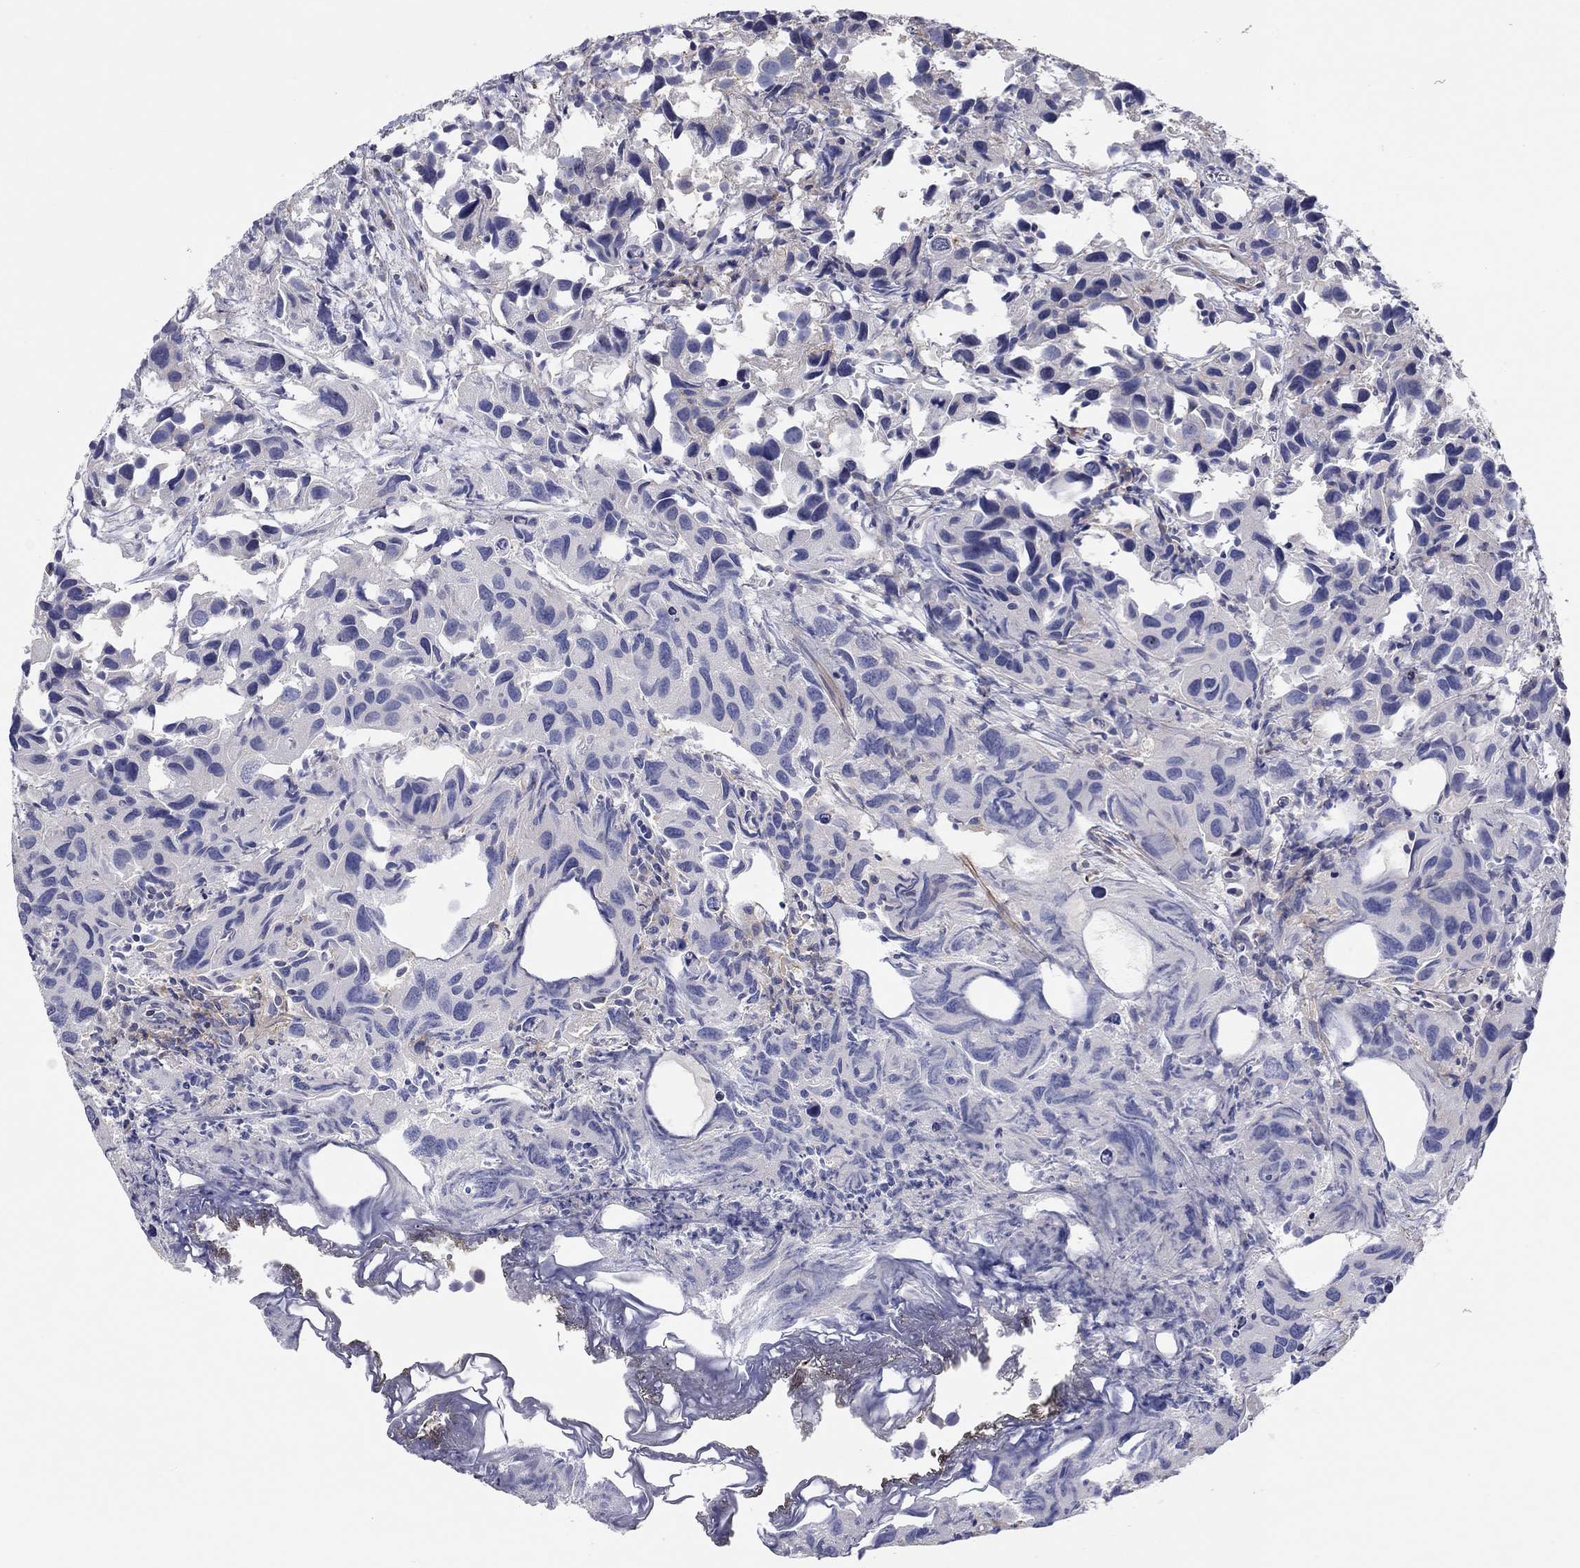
{"staining": {"intensity": "negative", "quantity": "none", "location": "none"}, "tissue": "urothelial cancer", "cell_type": "Tumor cells", "image_type": "cancer", "snomed": [{"axis": "morphology", "description": "Urothelial carcinoma, High grade"}, {"axis": "topography", "description": "Urinary bladder"}], "caption": "The photomicrograph exhibits no staining of tumor cells in urothelial cancer. (DAB IHC, high magnification).", "gene": "PCDHGA10", "patient": {"sex": "male", "age": 79}}